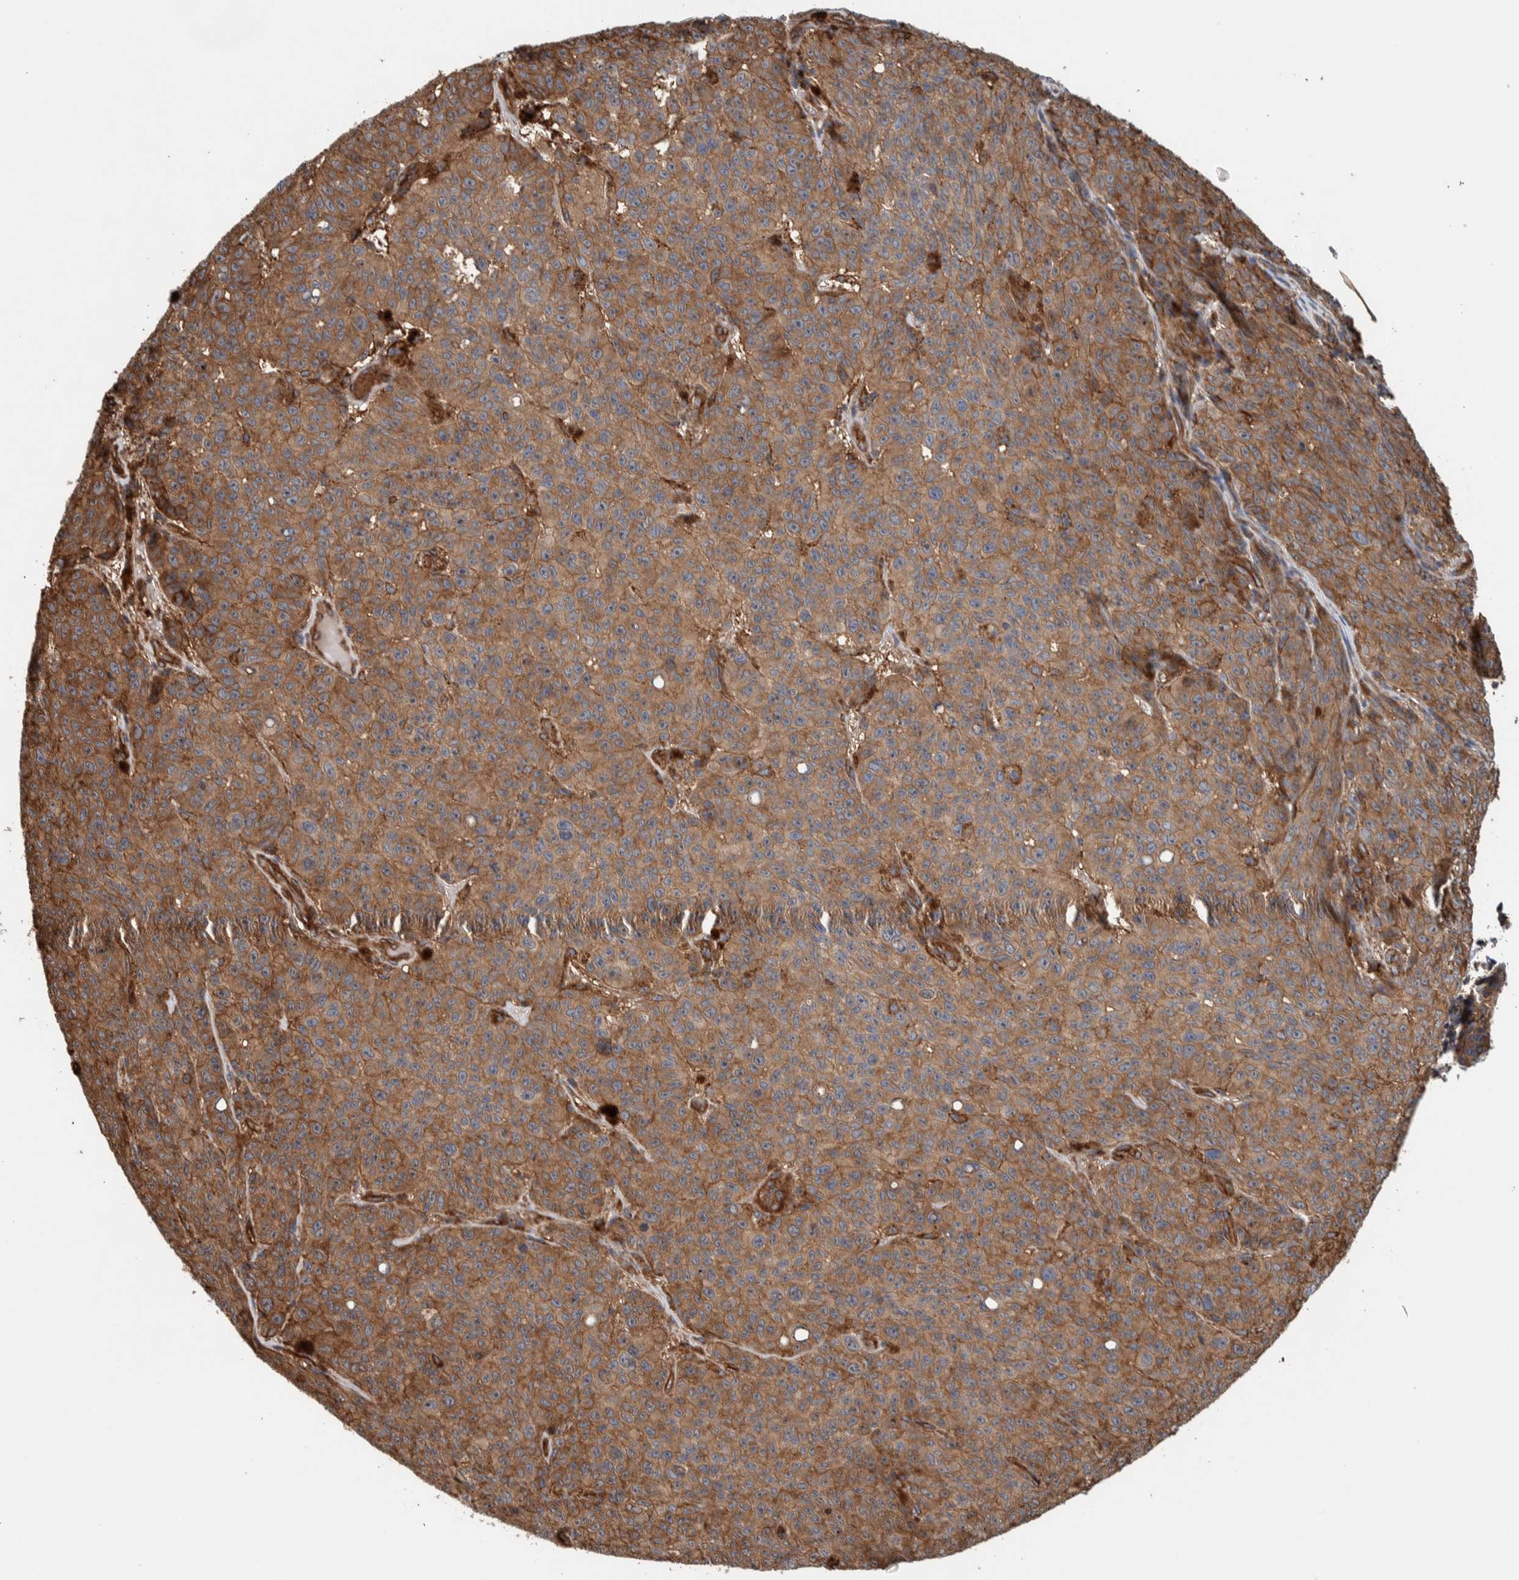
{"staining": {"intensity": "moderate", "quantity": ">75%", "location": "cytoplasmic/membranous"}, "tissue": "melanoma", "cell_type": "Tumor cells", "image_type": "cancer", "snomed": [{"axis": "morphology", "description": "Malignant melanoma, NOS"}, {"axis": "topography", "description": "Skin"}], "caption": "Protein expression analysis of human malignant melanoma reveals moderate cytoplasmic/membranous expression in approximately >75% of tumor cells.", "gene": "PKD1L1", "patient": {"sex": "female", "age": 82}}